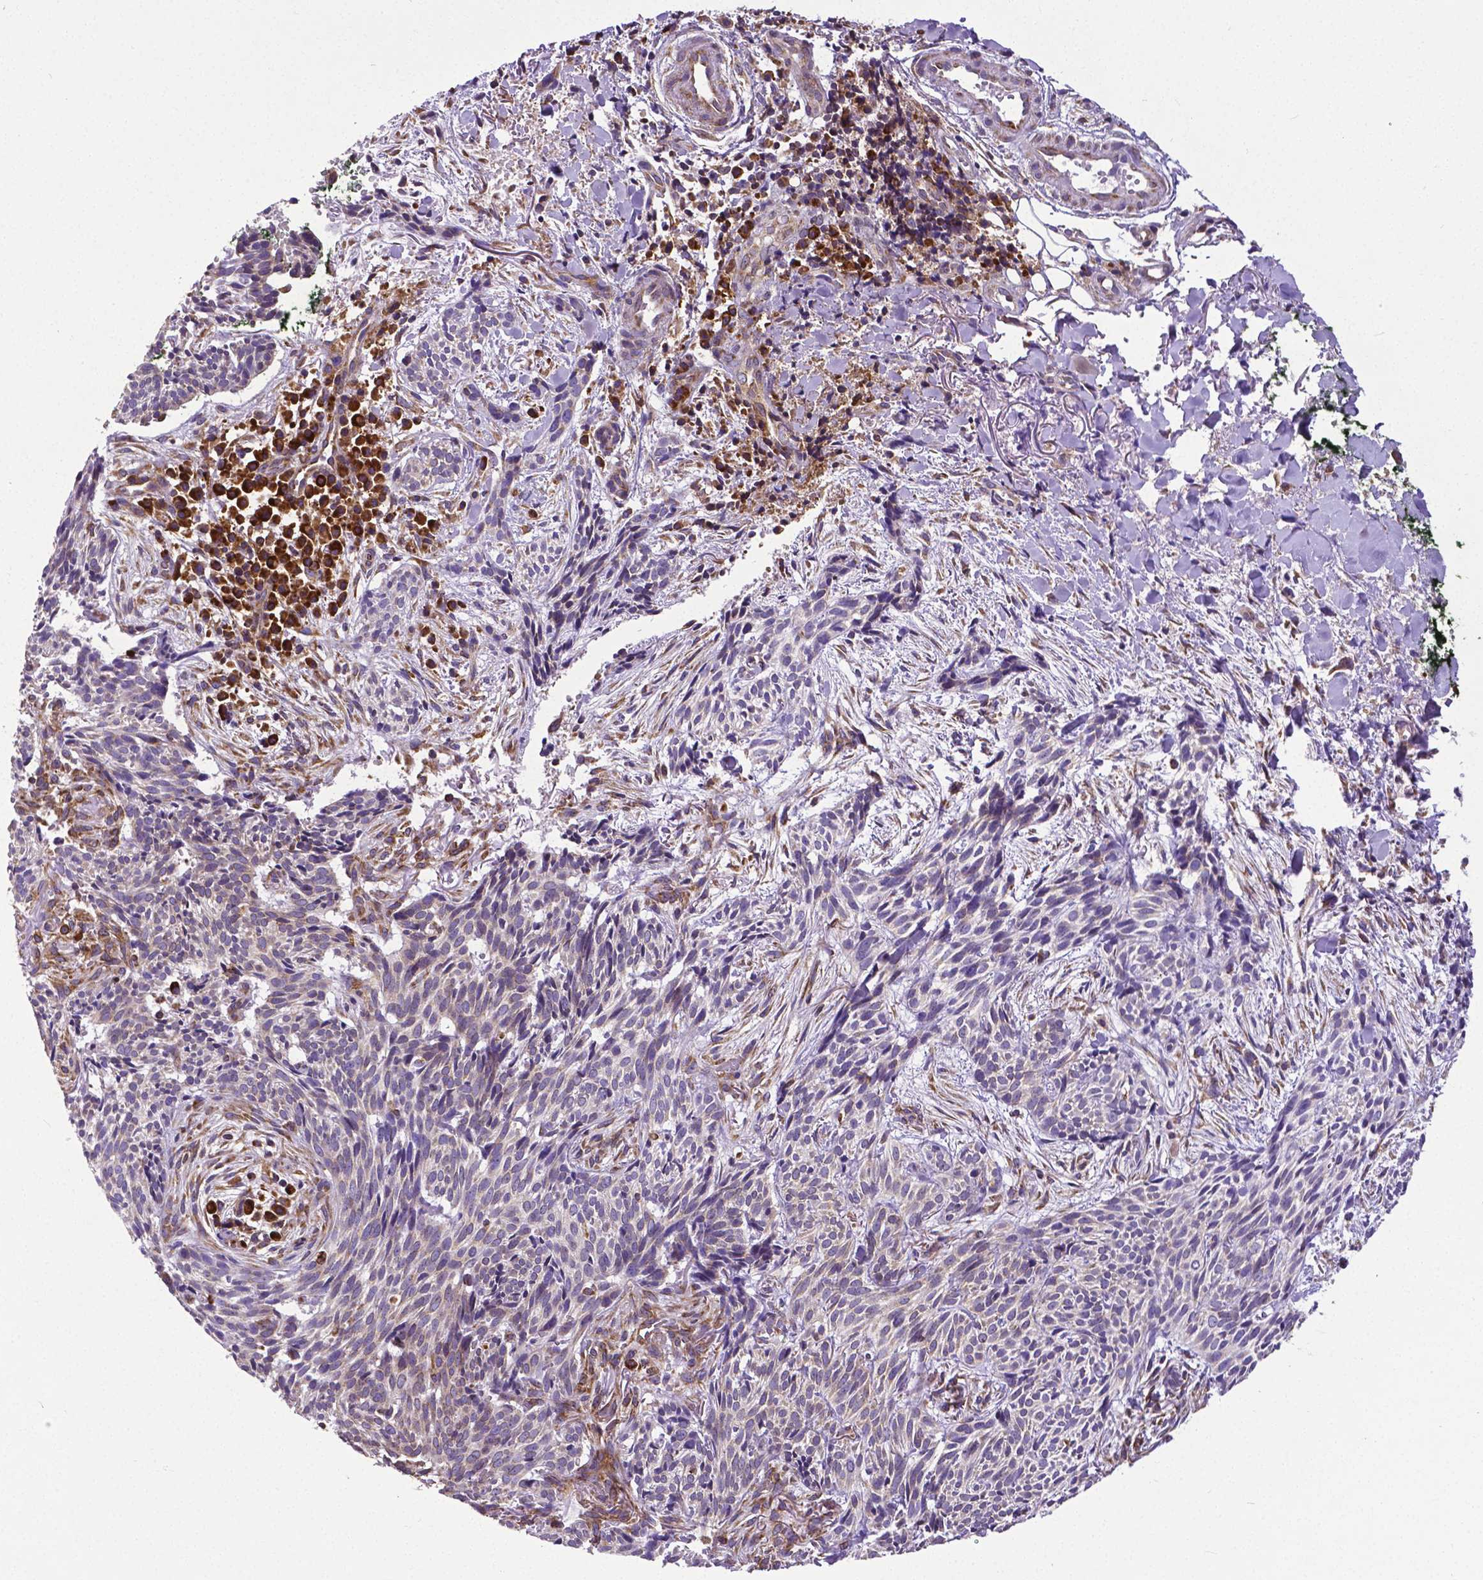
{"staining": {"intensity": "negative", "quantity": "none", "location": "none"}, "tissue": "skin cancer", "cell_type": "Tumor cells", "image_type": "cancer", "snomed": [{"axis": "morphology", "description": "Basal cell carcinoma"}, {"axis": "topography", "description": "Skin"}], "caption": "Tumor cells are negative for brown protein staining in skin cancer.", "gene": "MTDH", "patient": {"sex": "male", "age": 71}}